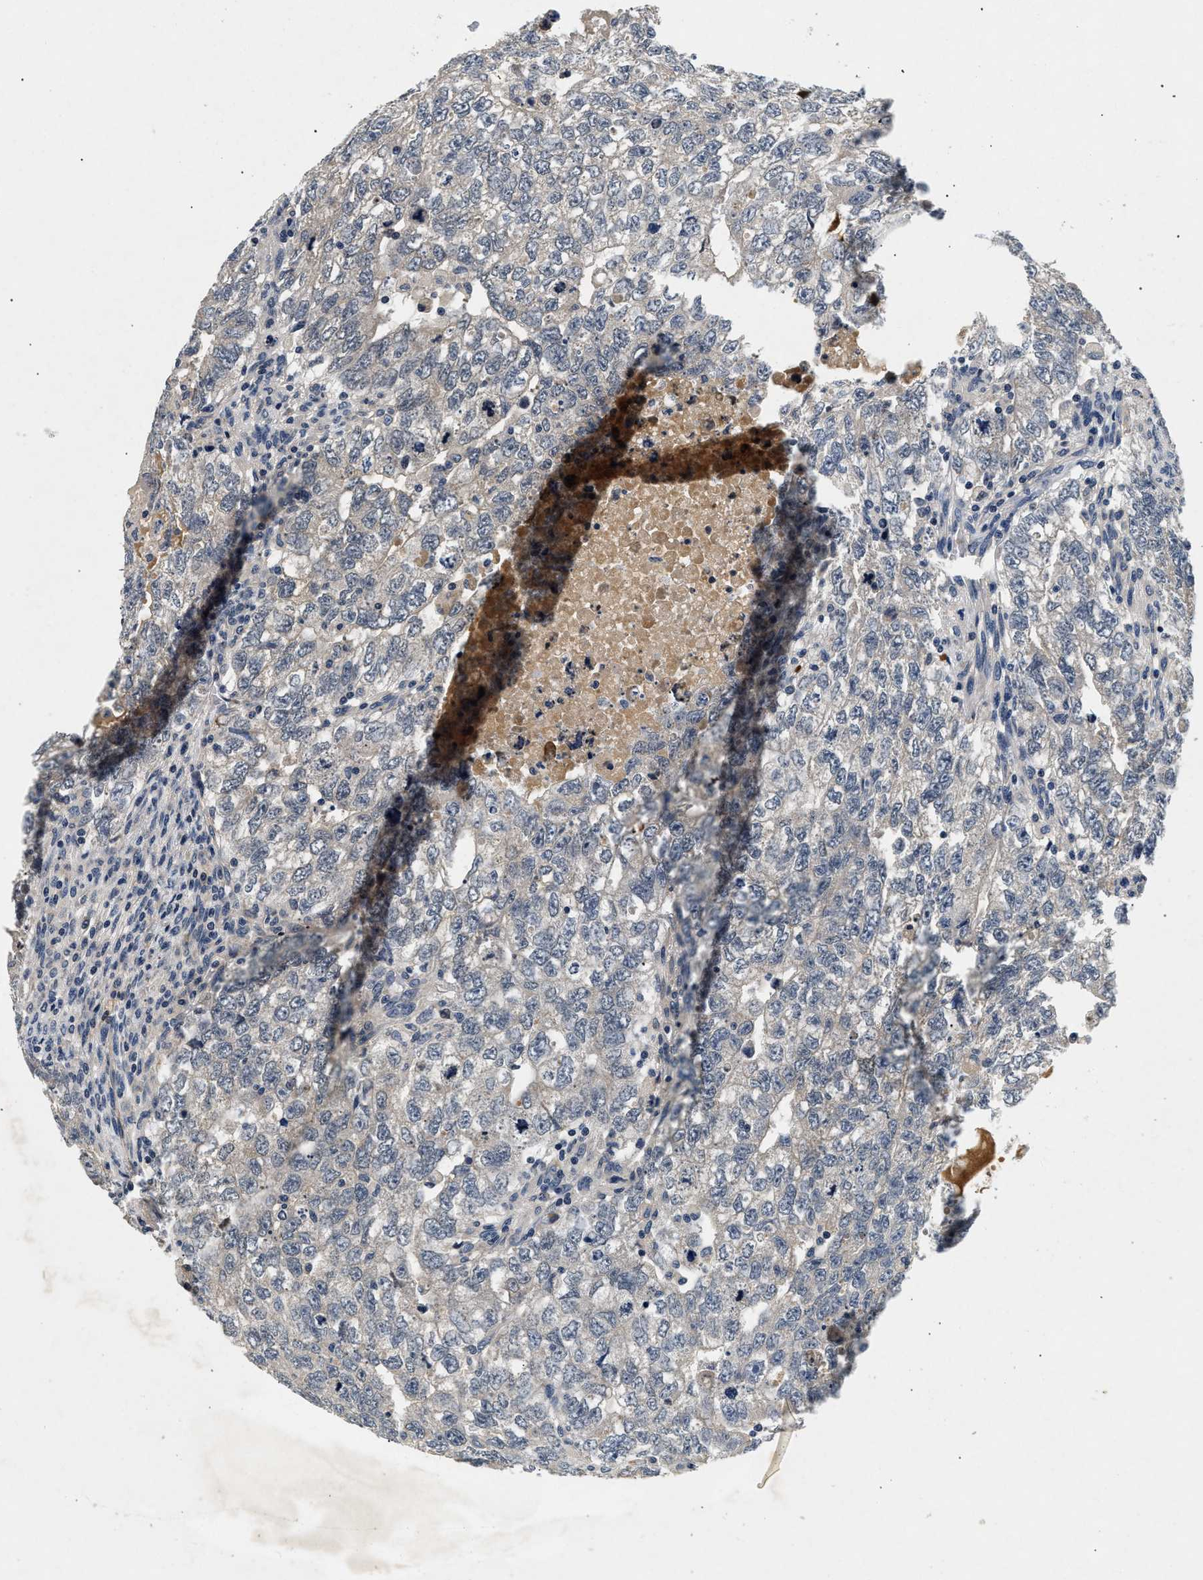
{"staining": {"intensity": "weak", "quantity": "25%-75%", "location": "cytoplasmic/membranous"}, "tissue": "testis cancer", "cell_type": "Tumor cells", "image_type": "cancer", "snomed": [{"axis": "morphology", "description": "Carcinoma, Embryonal, NOS"}, {"axis": "topography", "description": "Testis"}], "caption": "Tumor cells display weak cytoplasmic/membranous expression in approximately 25%-75% of cells in embryonal carcinoma (testis).", "gene": "PDP1", "patient": {"sex": "male", "age": 36}}